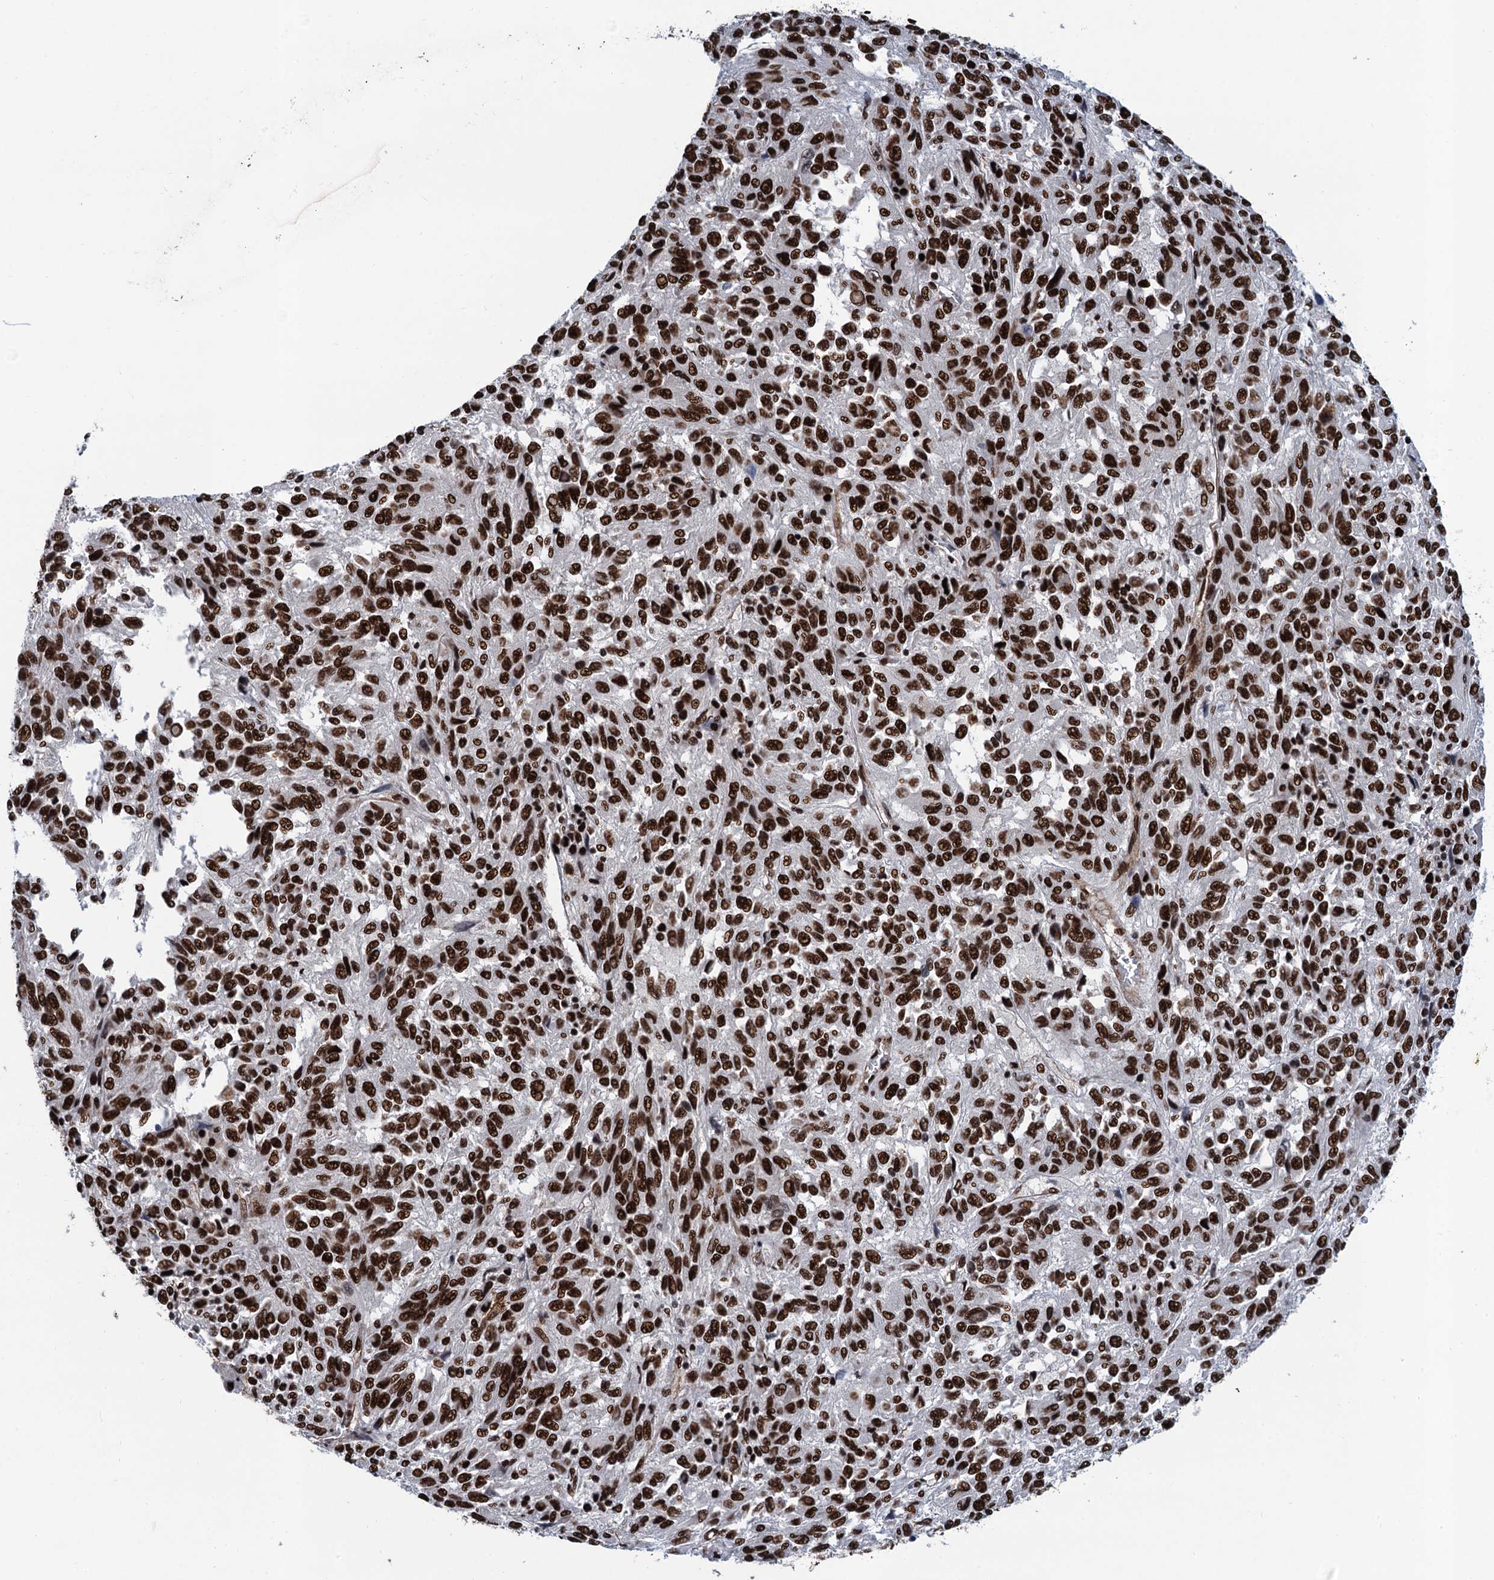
{"staining": {"intensity": "strong", "quantity": ">75%", "location": "nuclear"}, "tissue": "melanoma", "cell_type": "Tumor cells", "image_type": "cancer", "snomed": [{"axis": "morphology", "description": "Malignant melanoma, Metastatic site"}, {"axis": "topography", "description": "Lung"}], "caption": "IHC photomicrograph of human melanoma stained for a protein (brown), which displays high levels of strong nuclear positivity in about >75% of tumor cells.", "gene": "PPP4R1", "patient": {"sex": "male", "age": 64}}